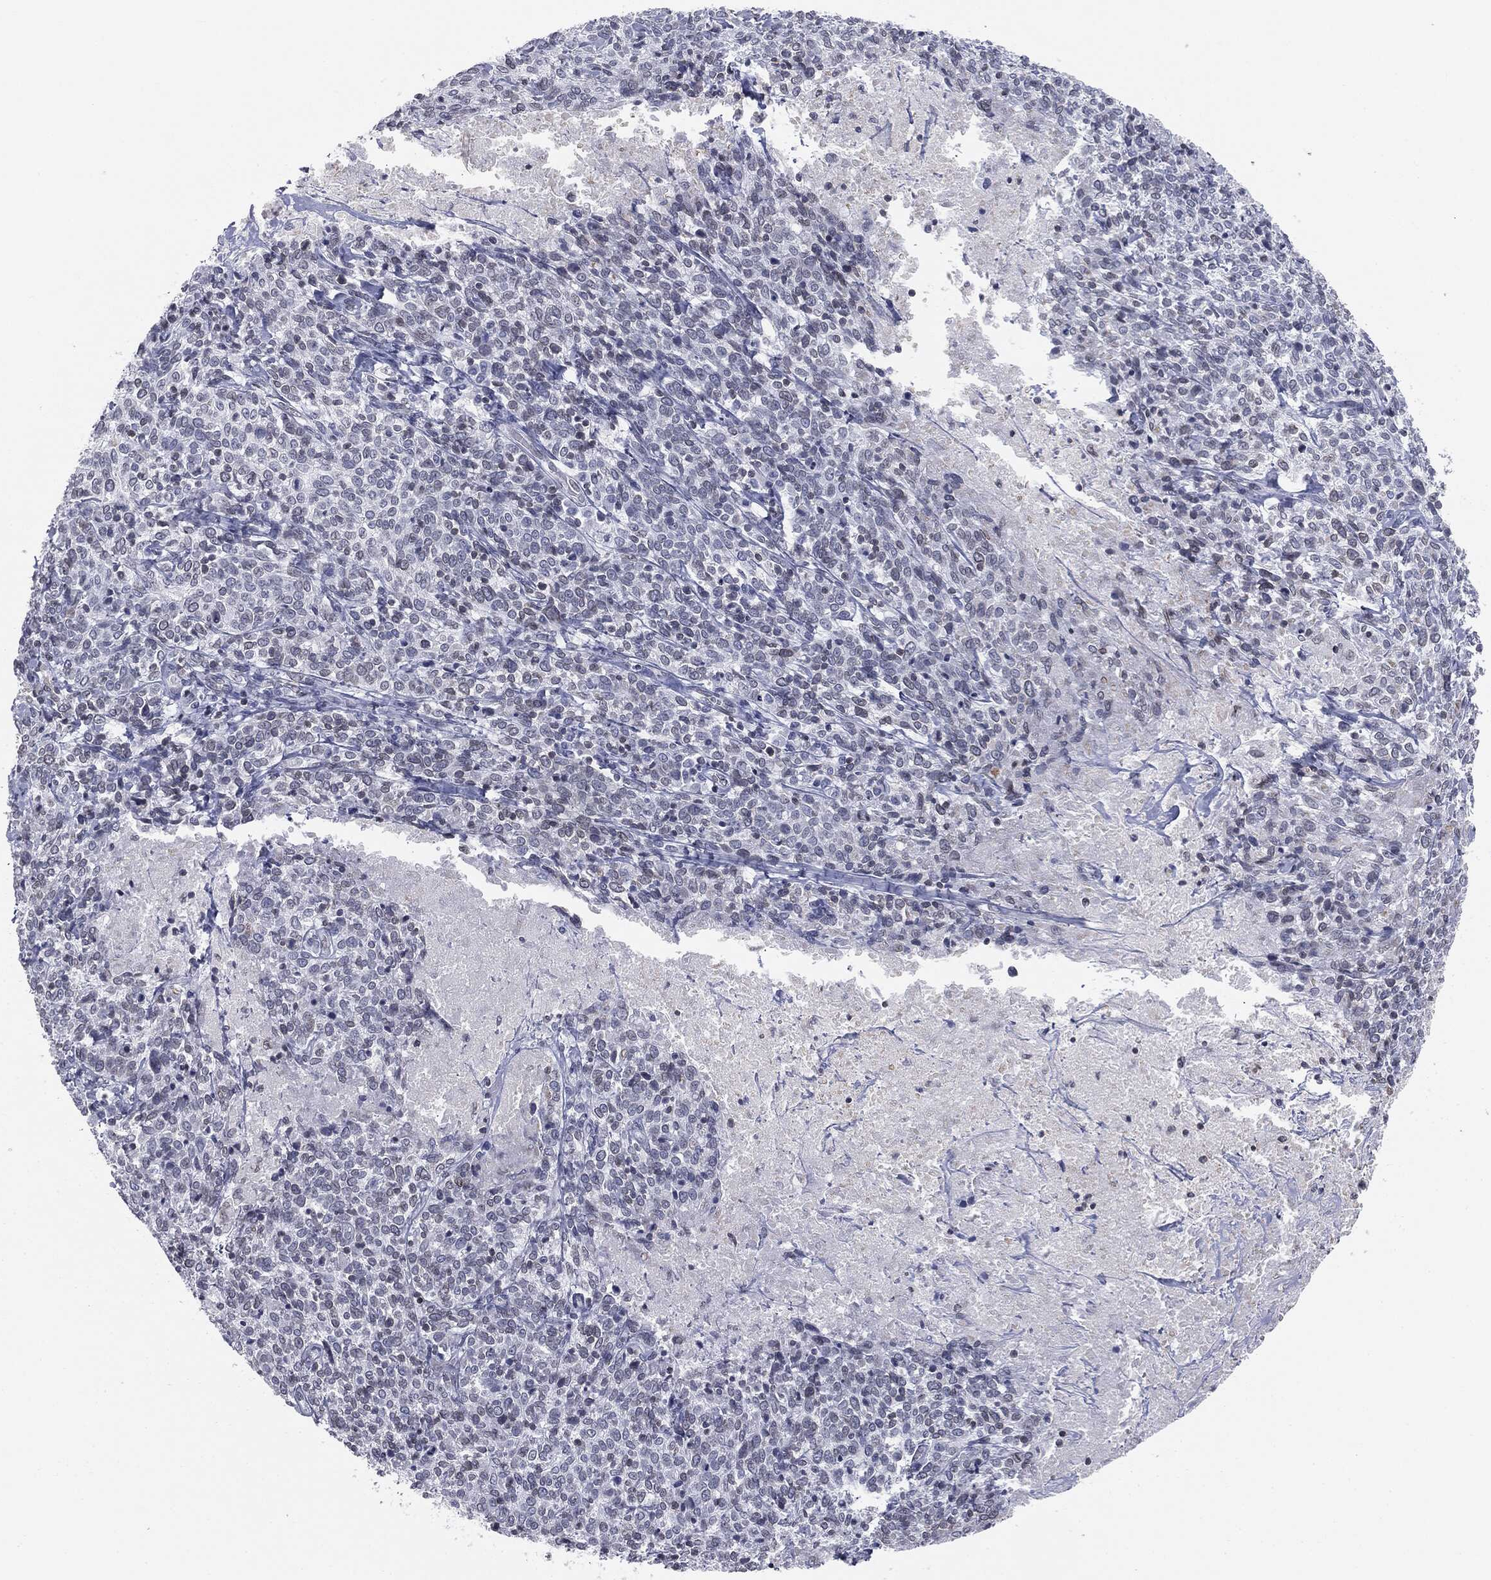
{"staining": {"intensity": "negative", "quantity": "none", "location": "none"}, "tissue": "cervical cancer", "cell_type": "Tumor cells", "image_type": "cancer", "snomed": [{"axis": "morphology", "description": "Squamous cell carcinoma, NOS"}, {"axis": "topography", "description": "Cervix"}], "caption": "Tumor cells are negative for protein expression in human cervical cancer.", "gene": "ALDOB", "patient": {"sex": "female", "age": 46}}